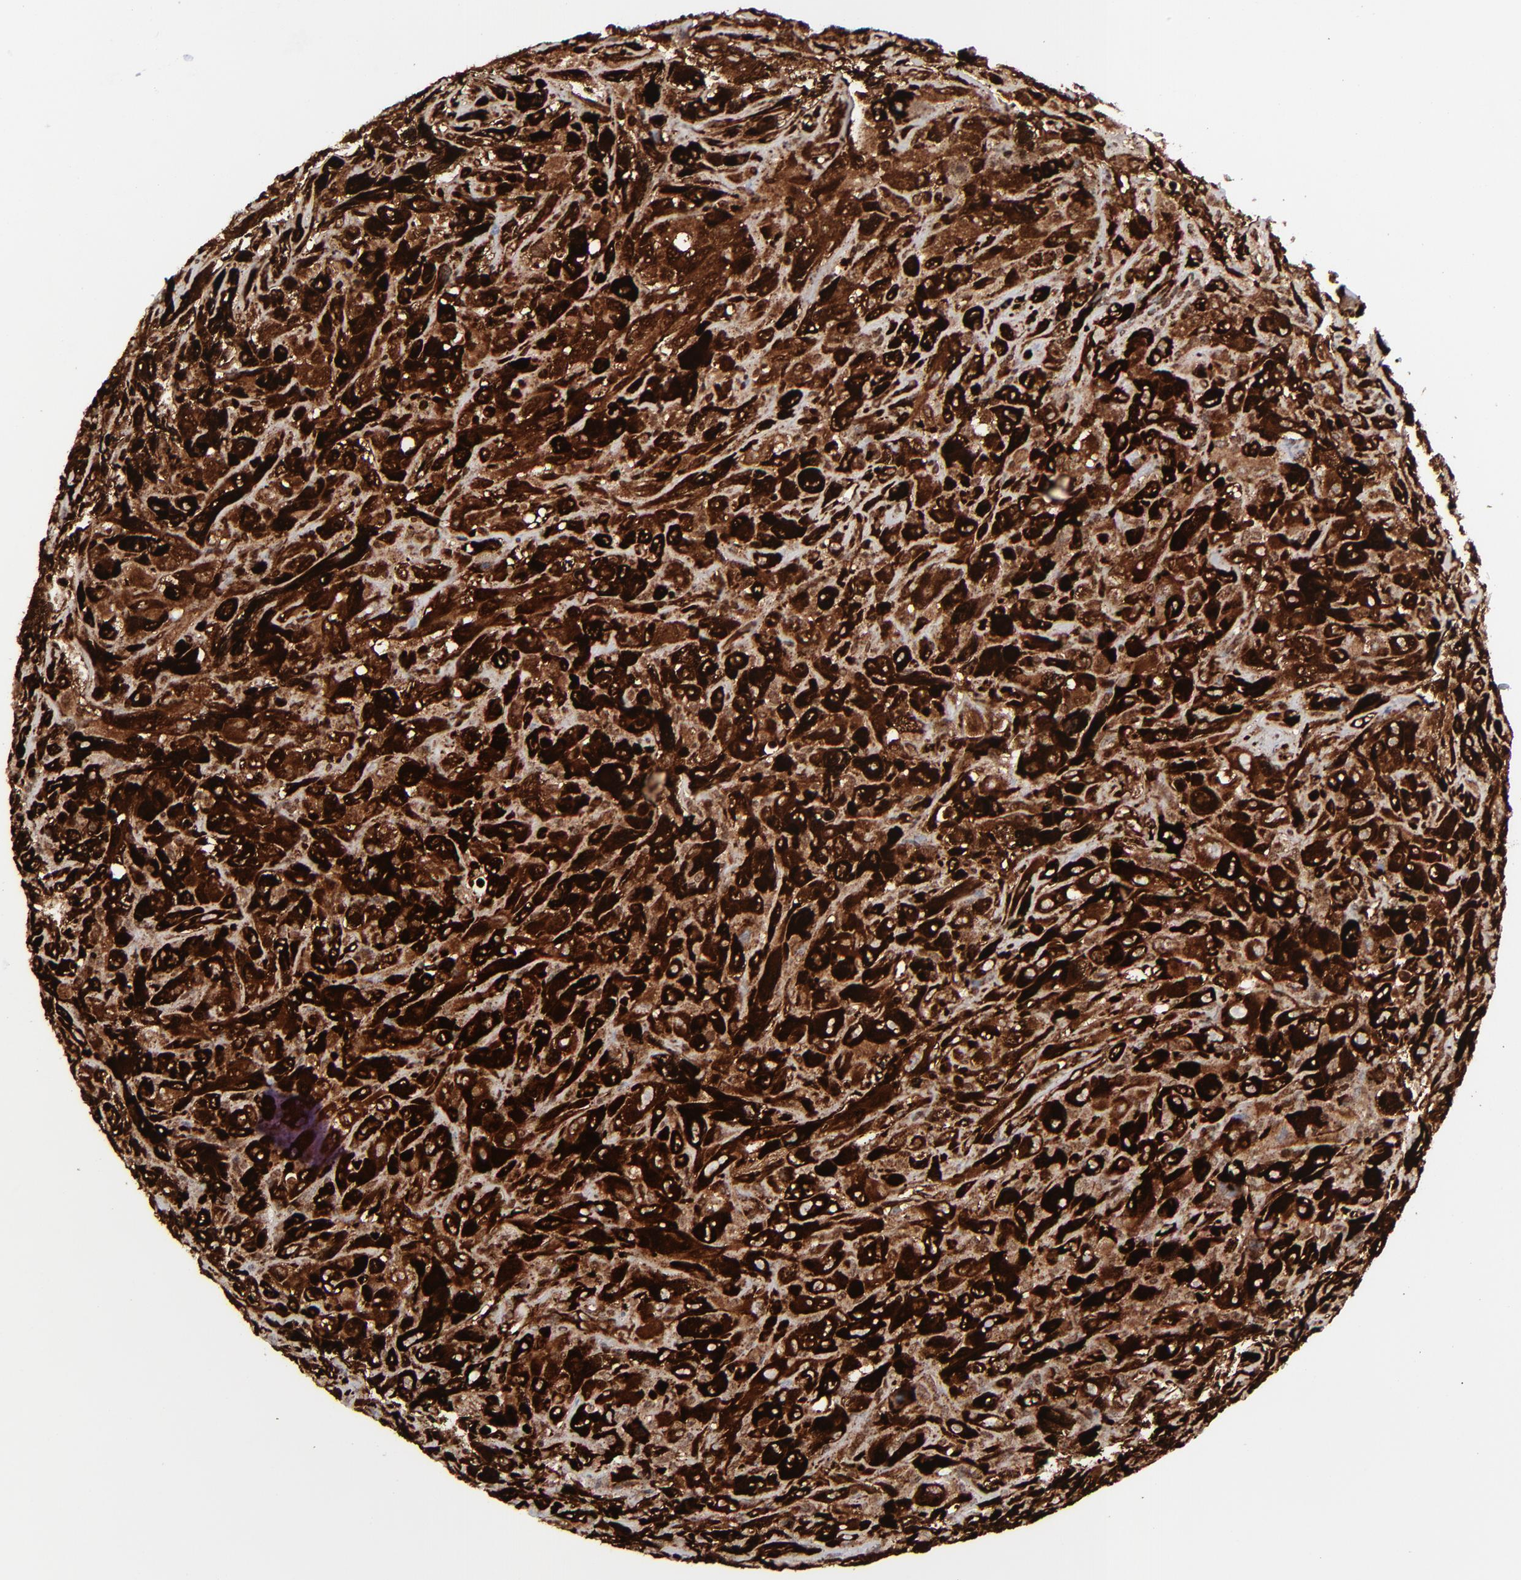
{"staining": {"intensity": "strong", "quantity": ">75%", "location": "cytoplasmic/membranous,nuclear"}, "tissue": "glioma", "cell_type": "Tumor cells", "image_type": "cancer", "snomed": [{"axis": "morphology", "description": "Glioma, malignant, High grade"}, {"axis": "topography", "description": "Brain"}], "caption": "An image showing strong cytoplasmic/membranous and nuclear expression in about >75% of tumor cells in glioma, as visualized by brown immunohistochemical staining.", "gene": "SPARC", "patient": {"sex": "male", "age": 48}}